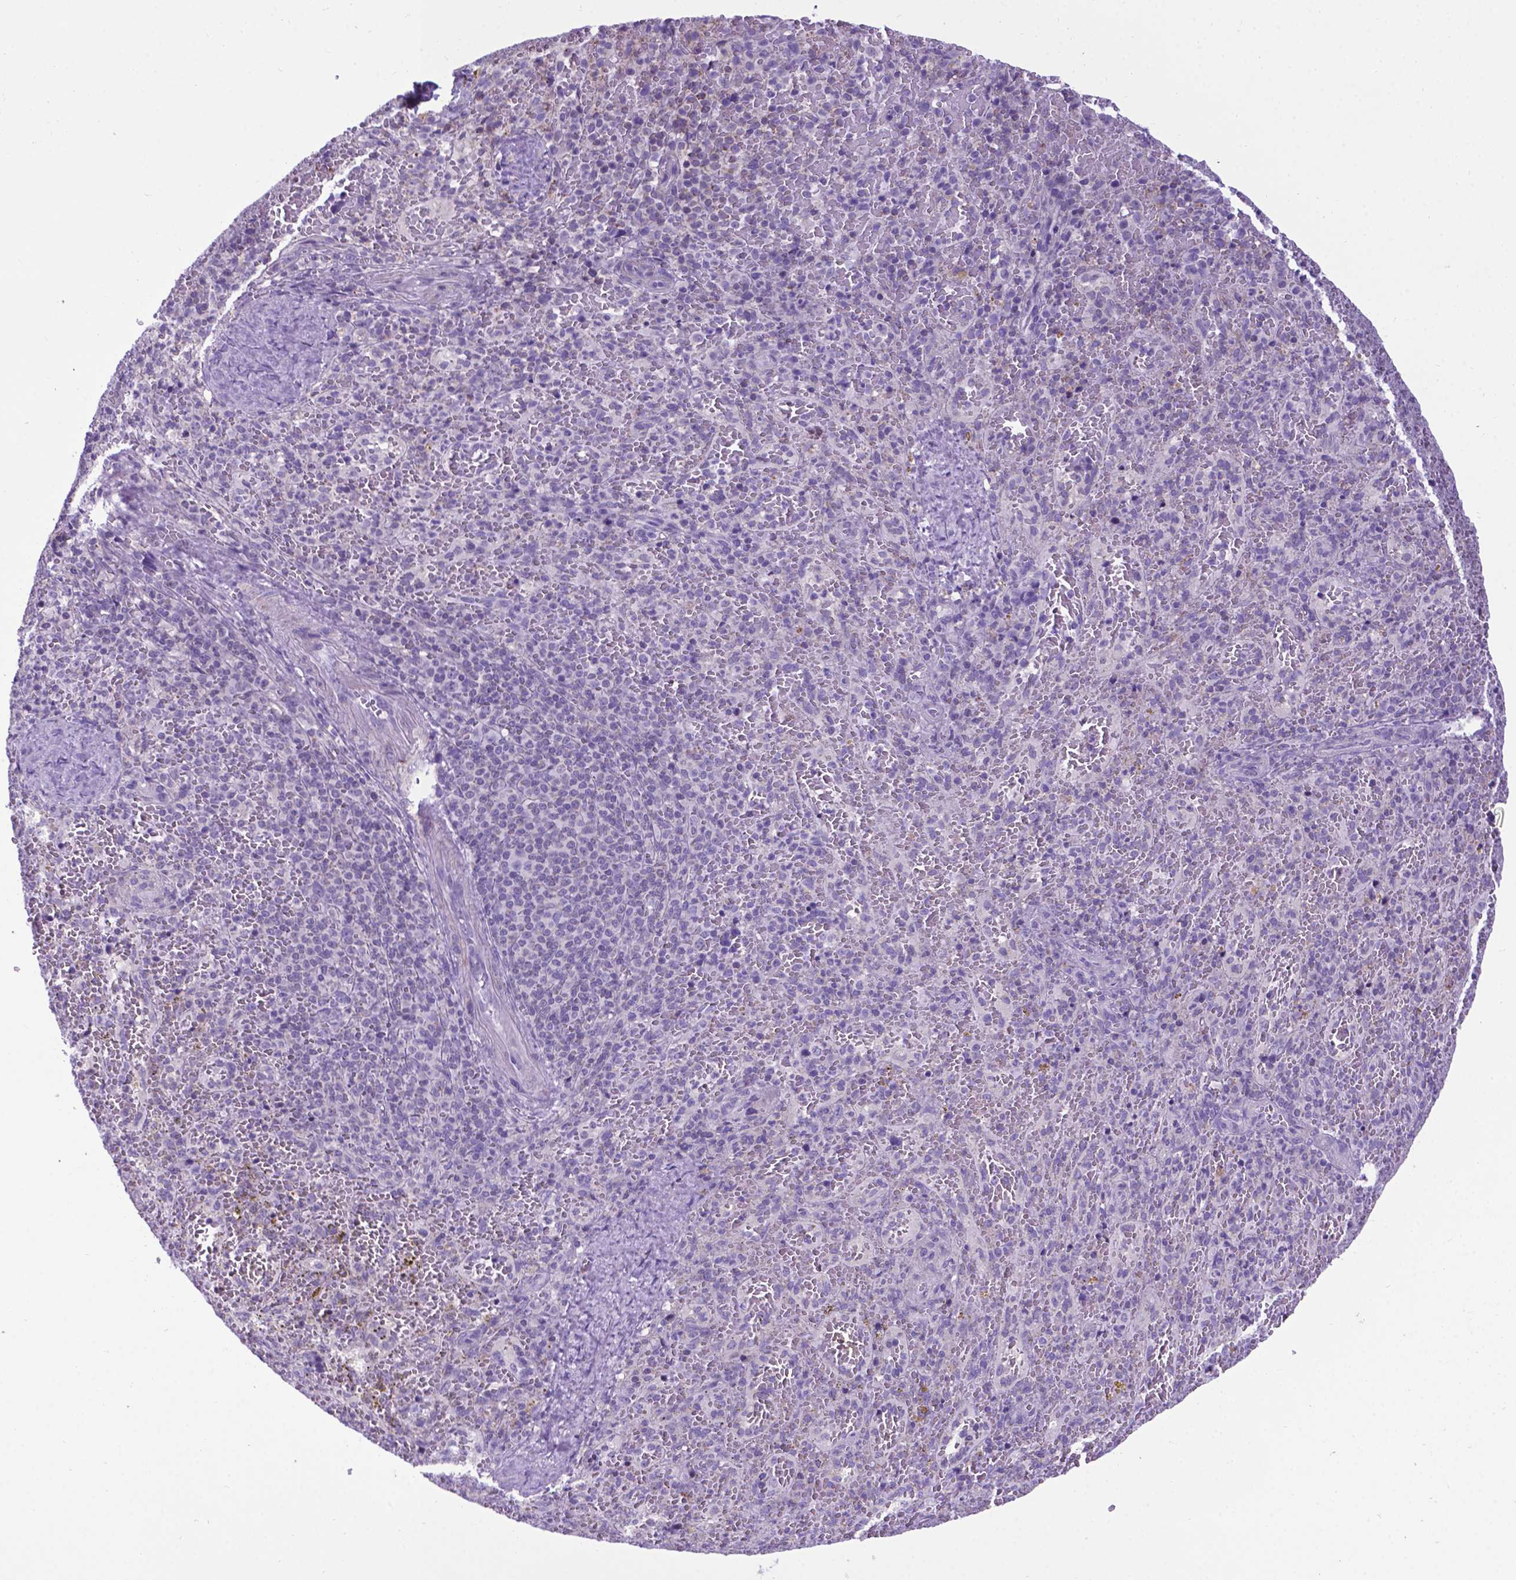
{"staining": {"intensity": "negative", "quantity": "none", "location": "none"}, "tissue": "spleen", "cell_type": "Cells in red pulp", "image_type": "normal", "snomed": [{"axis": "morphology", "description": "Normal tissue, NOS"}, {"axis": "topography", "description": "Spleen"}], "caption": "Immunohistochemical staining of normal spleen displays no significant expression in cells in red pulp. Nuclei are stained in blue.", "gene": "POU3F3", "patient": {"sex": "female", "age": 50}}